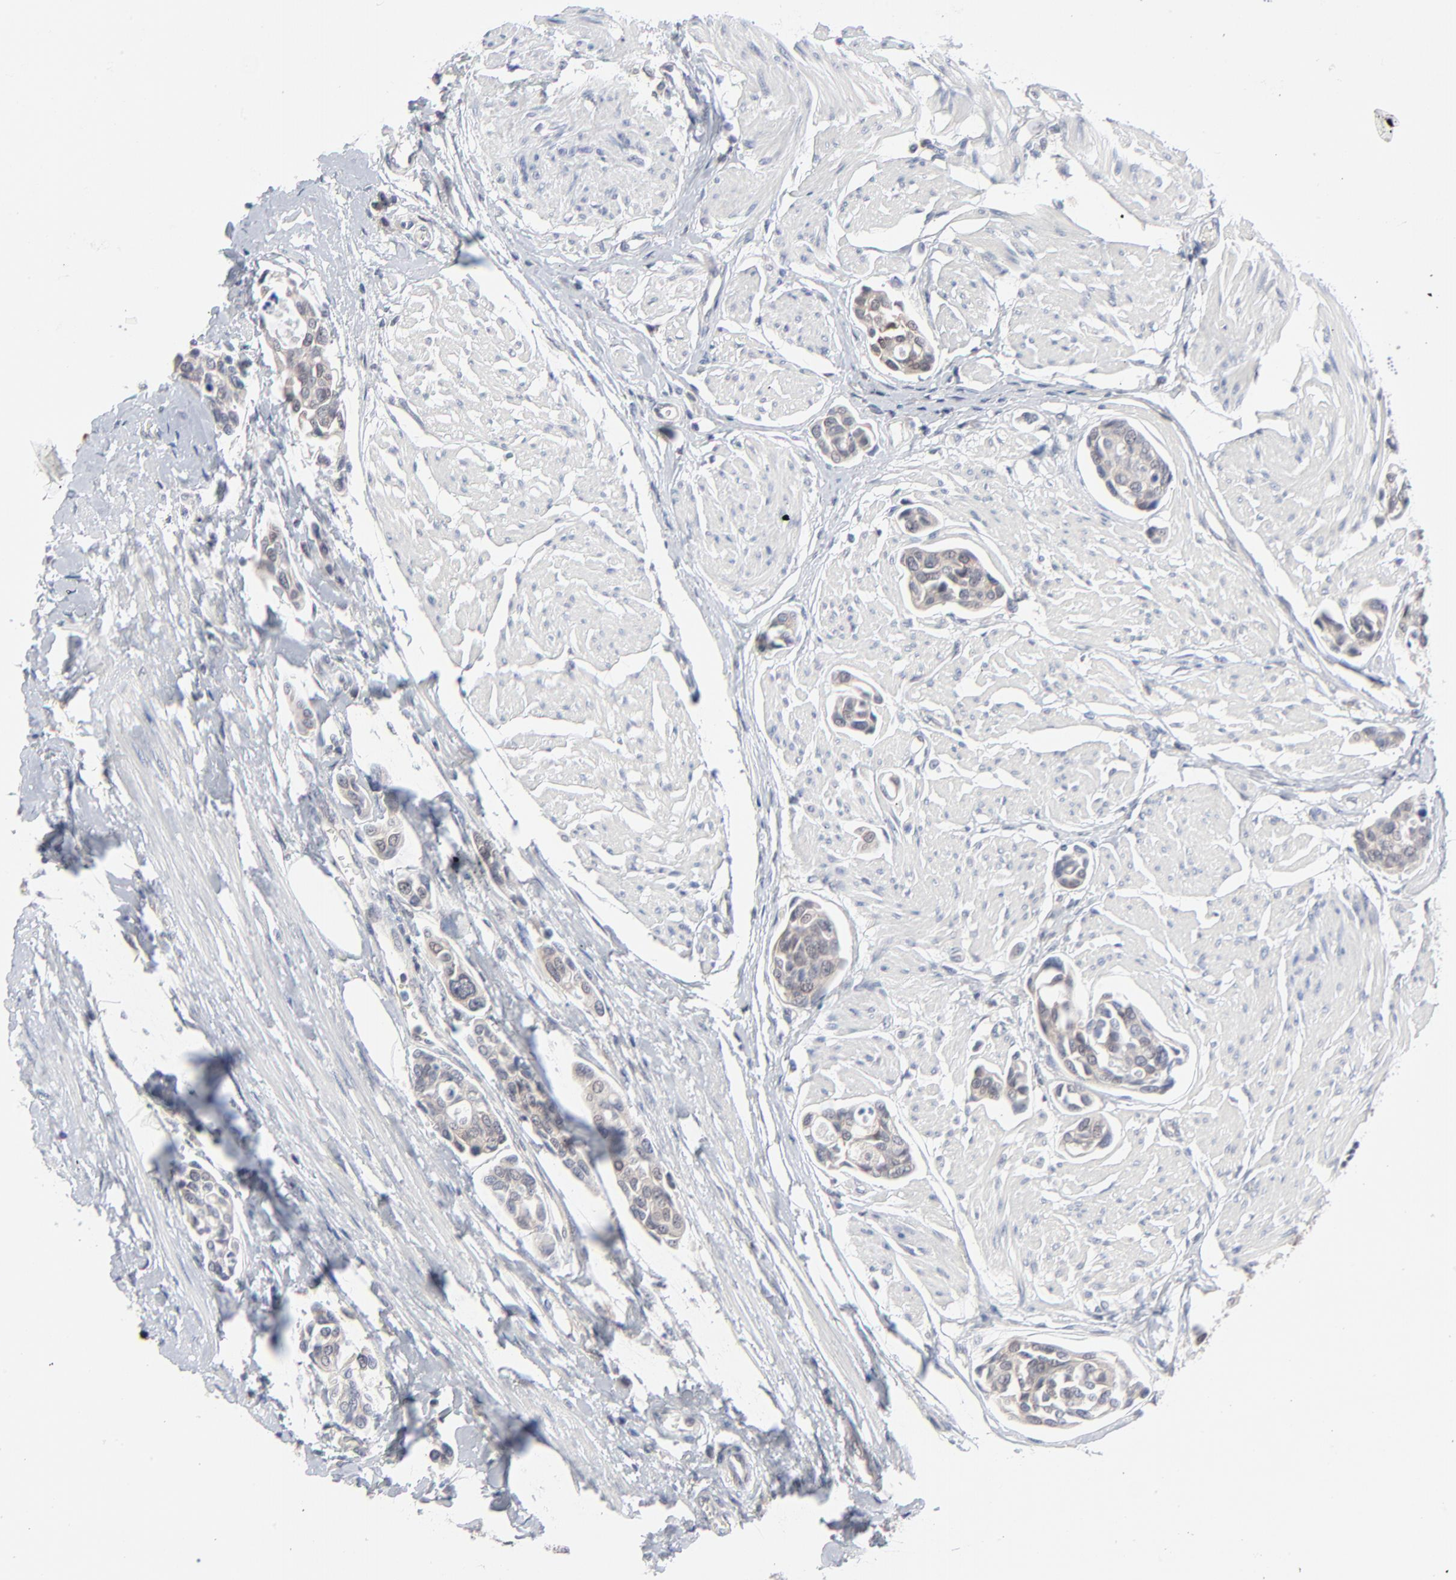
{"staining": {"intensity": "weak", "quantity": ">75%", "location": "cytoplasmic/membranous"}, "tissue": "urothelial cancer", "cell_type": "Tumor cells", "image_type": "cancer", "snomed": [{"axis": "morphology", "description": "Urothelial carcinoma, High grade"}, {"axis": "topography", "description": "Urinary bladder"}], "caption": "There is low levels of weak cytoplasmic/membranous staining in tumor cells of urothelial cancer, as demonstrated by immunohistochemical staining (brown color).", "gene": "RPS6KB1", "patient": {"sex": "male", "age": 78}}